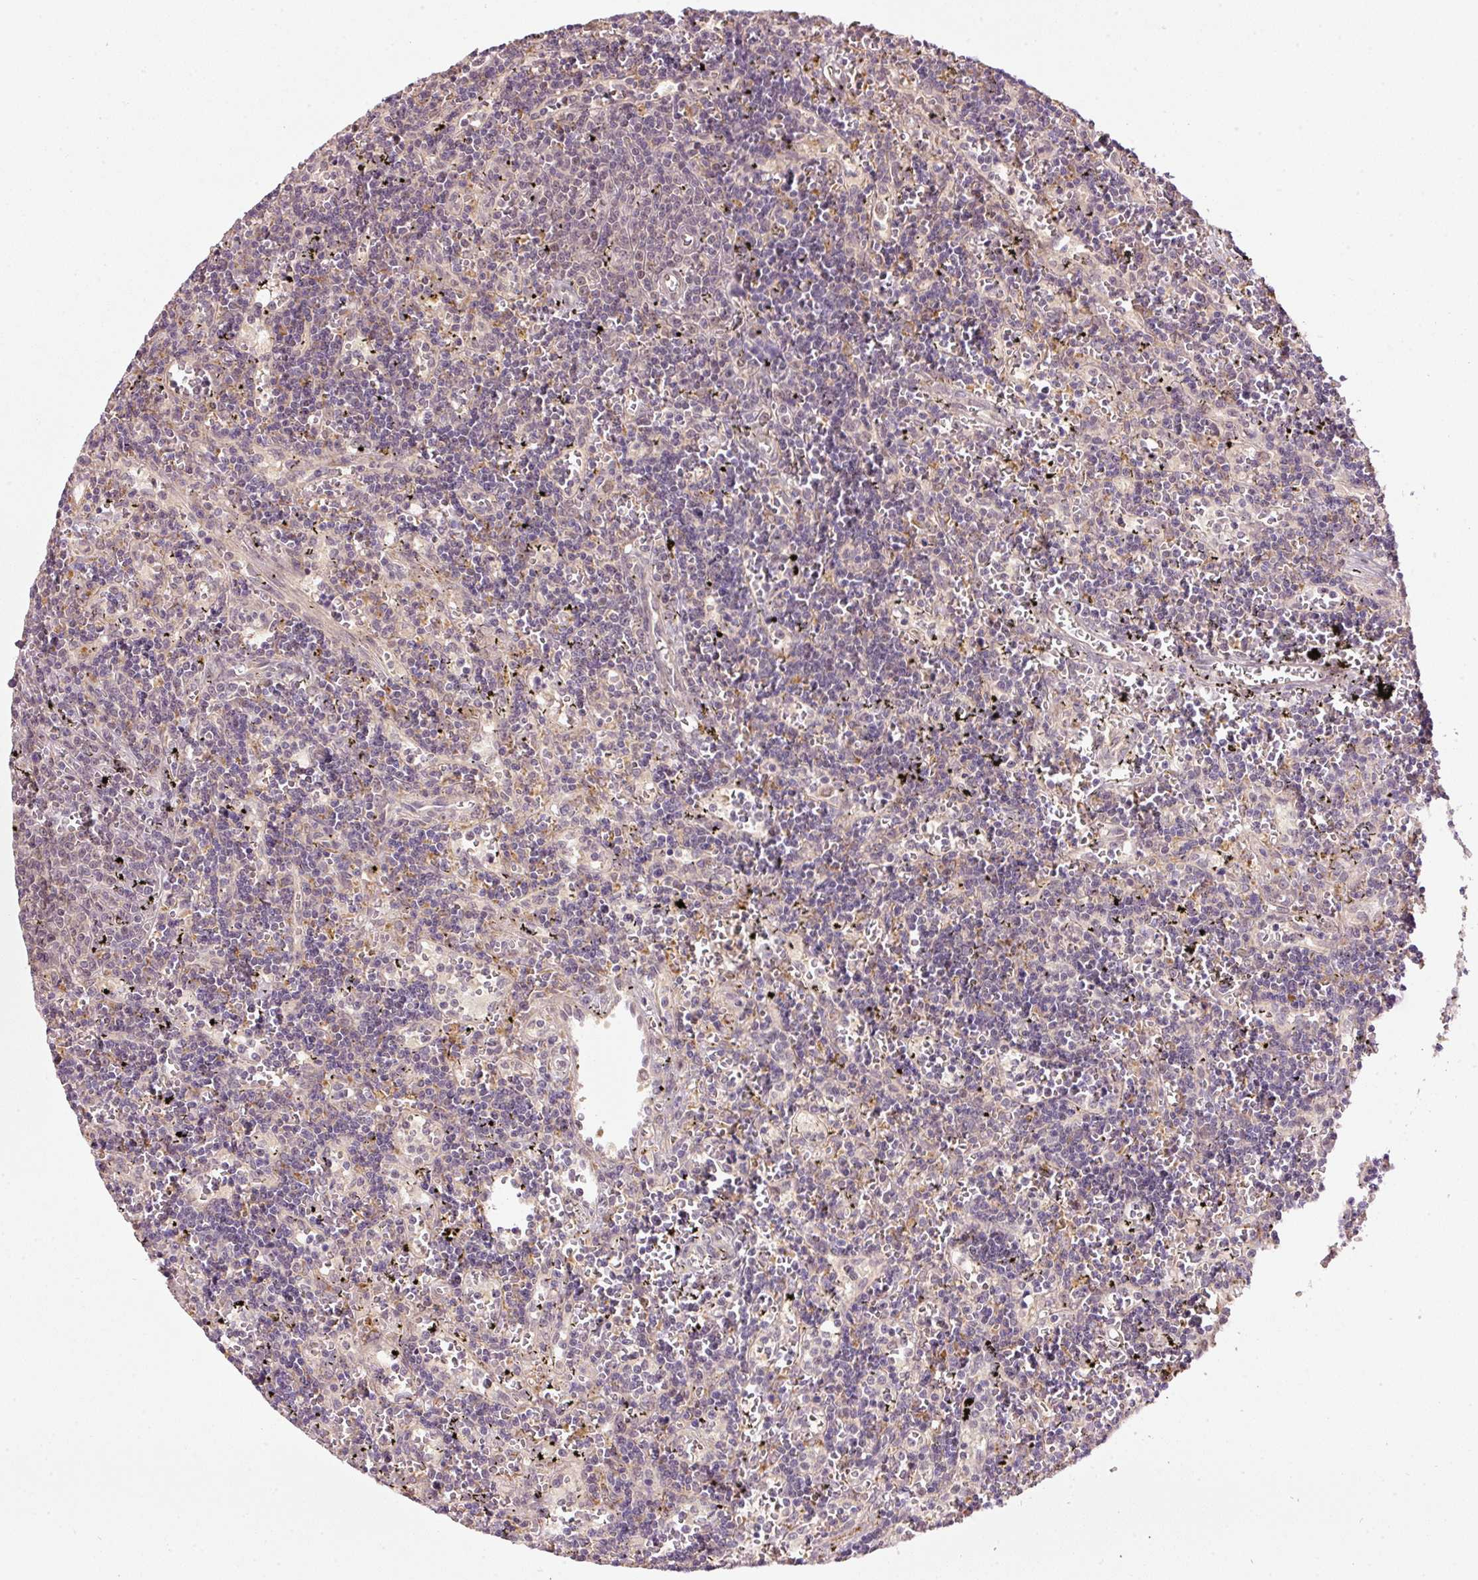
{"staining": {"intensity": "negative", "quantity": "none", "location": "none"}, "tissue": "lymphoma", "cell_type": "Tumor cells", "image_type": "cancer", "snomed": [{"axis": "morphology", "description": "Malignant lymphoma, non-Hodgkin's type, Low grade"}, {"axis": "topography", "description": "Spleen"}], "caption": "DAB (3,3'-diaminobenzidine) immunohistochemical staining of malignant lymphoma, non-Hodgkin's type (low-grade) demonstrates no significant positivity in tumor cells.", "gene": "PCDHB1", "patient": {"sex": "male", "age": 60}}